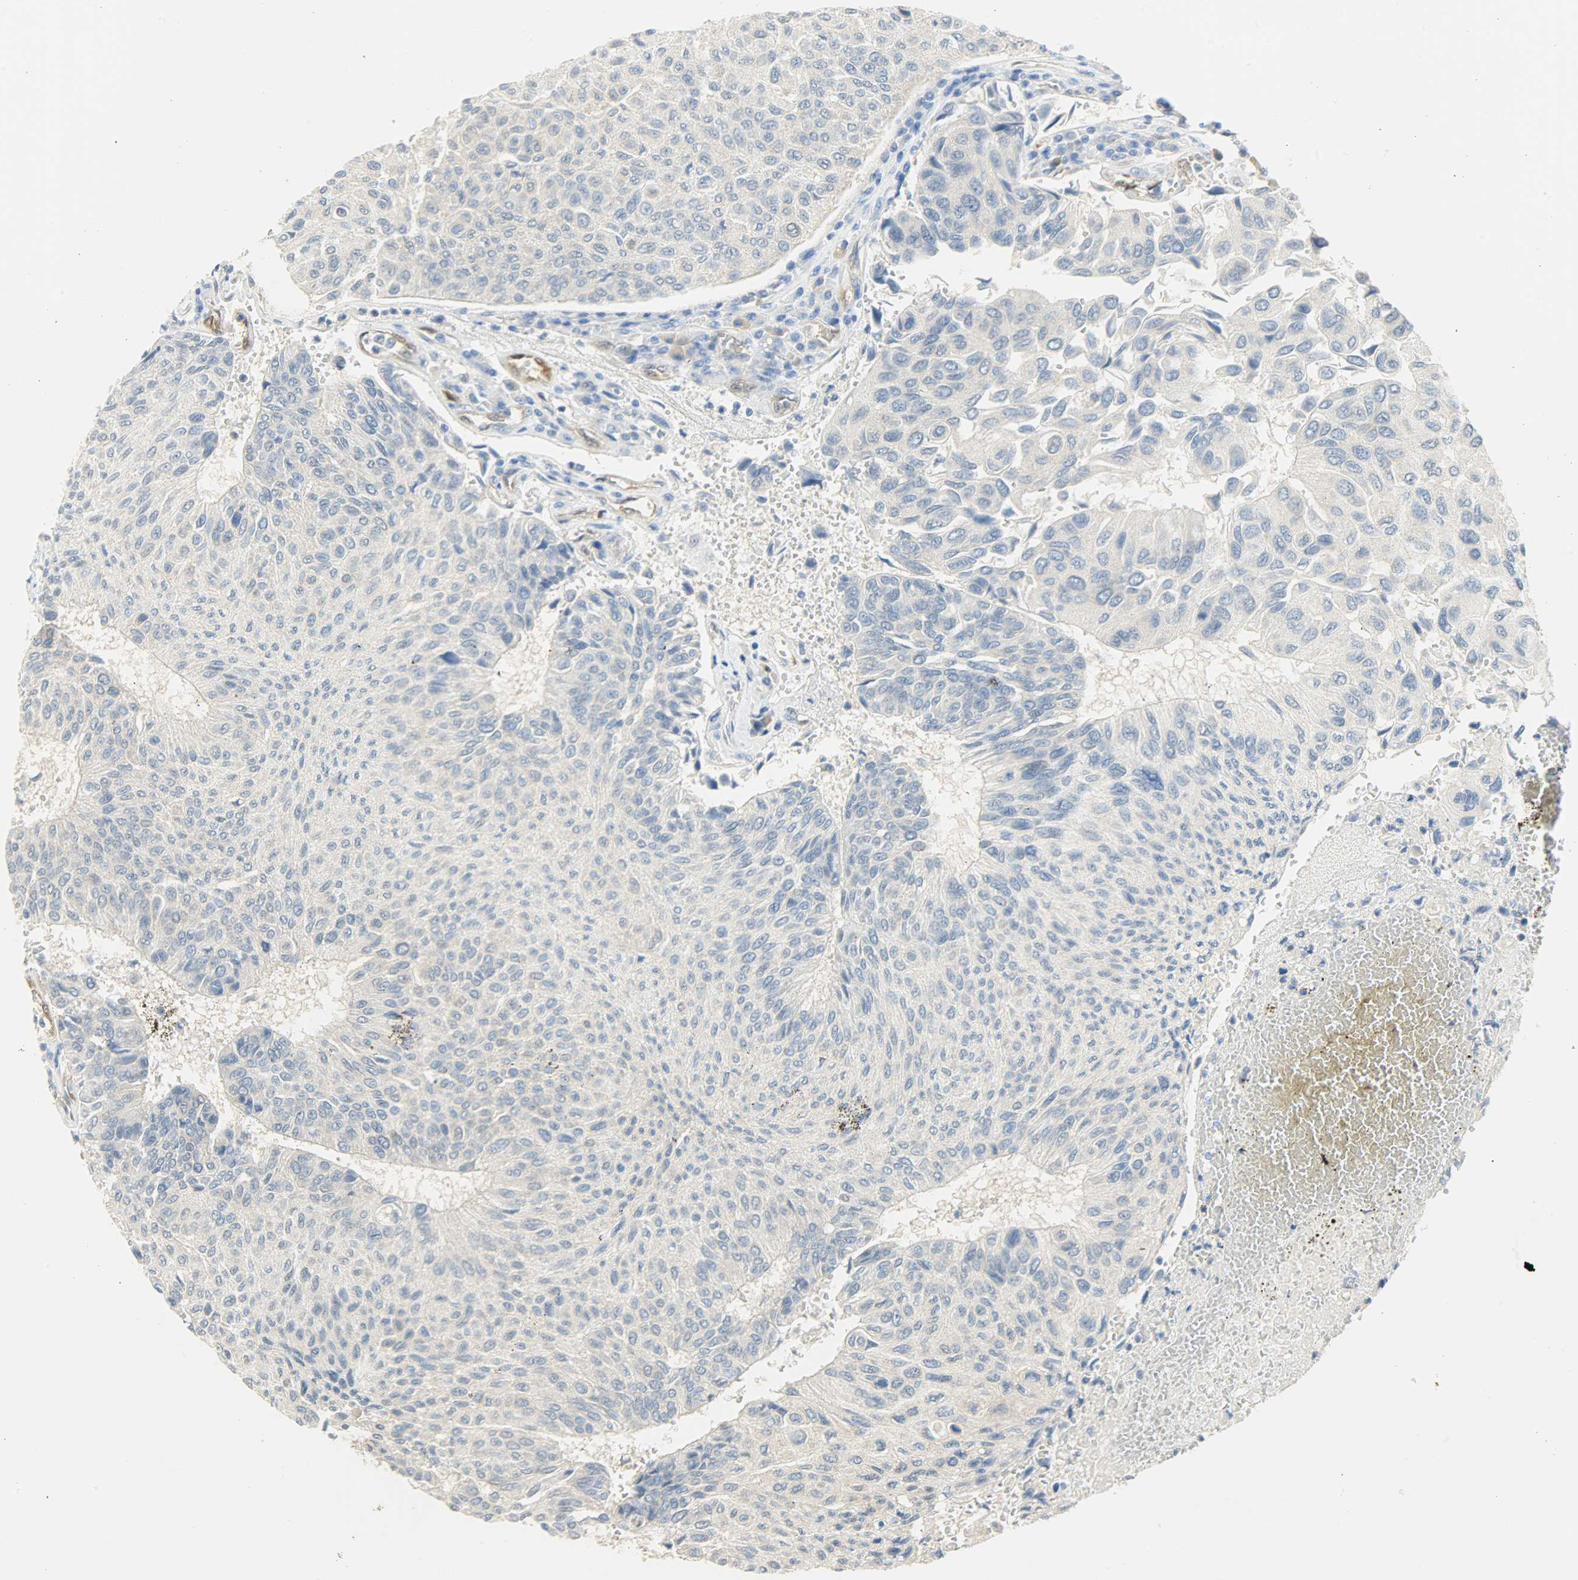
{"staining": {"intensity": "negative", "quantity": "none", "location": "none"}, "tissue": "urothelial cancer", "cell_type": "Tumor cells", "image_type": "cancer", "snomed": [{"axis": "morphology", "description": "Urothelial carcinoma, High grade"}, {"axis": "topography", "description": "Urinary bladder"}], "caption": "The photomicrograph reveals no significant staining in tumor cells of urothelial cancer.", "gene": "FKBP1A", "patient": {"sex": "male", "age": 66}}